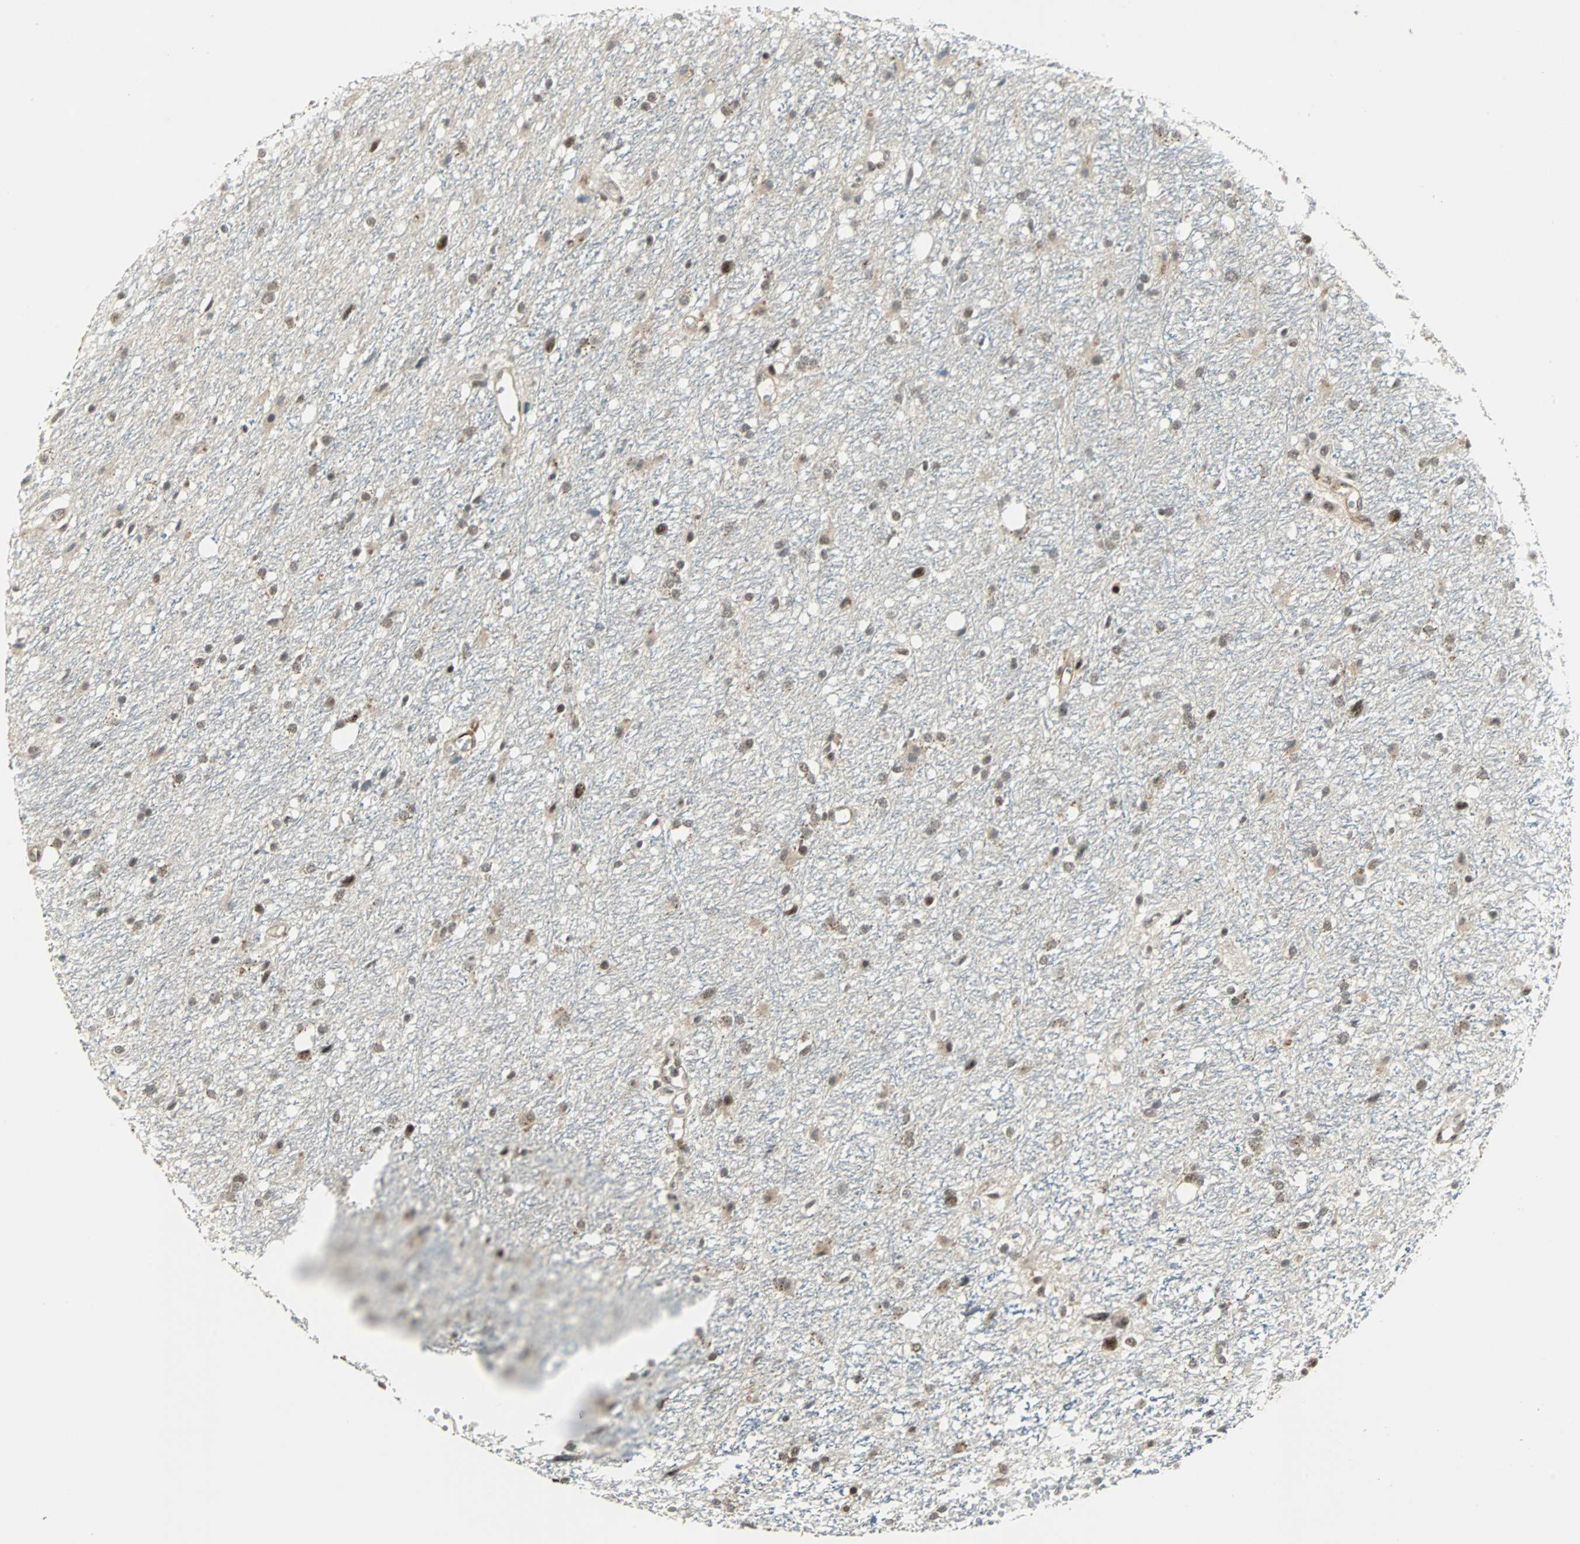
{"staining": {"intensity": "strong", "quantity": "25%-75%", "location": "nuclear"}, "tissue": "glioma", "cell_type": "Tumor cells", "image_type": "cancer", "snomed": [{"axis": "morphology", "description": "Glioma, malignant, High grade"}, {"axis": "topography", "description": "Brain"}], "caption": "Malignant high-grade glioma tissue shows strong nuclear positivity in about 25%-75% of tumor cells, visualized by immunohistochemistry.", "gene": "MED4", "patient": {"sex": "female", "age": 59}}